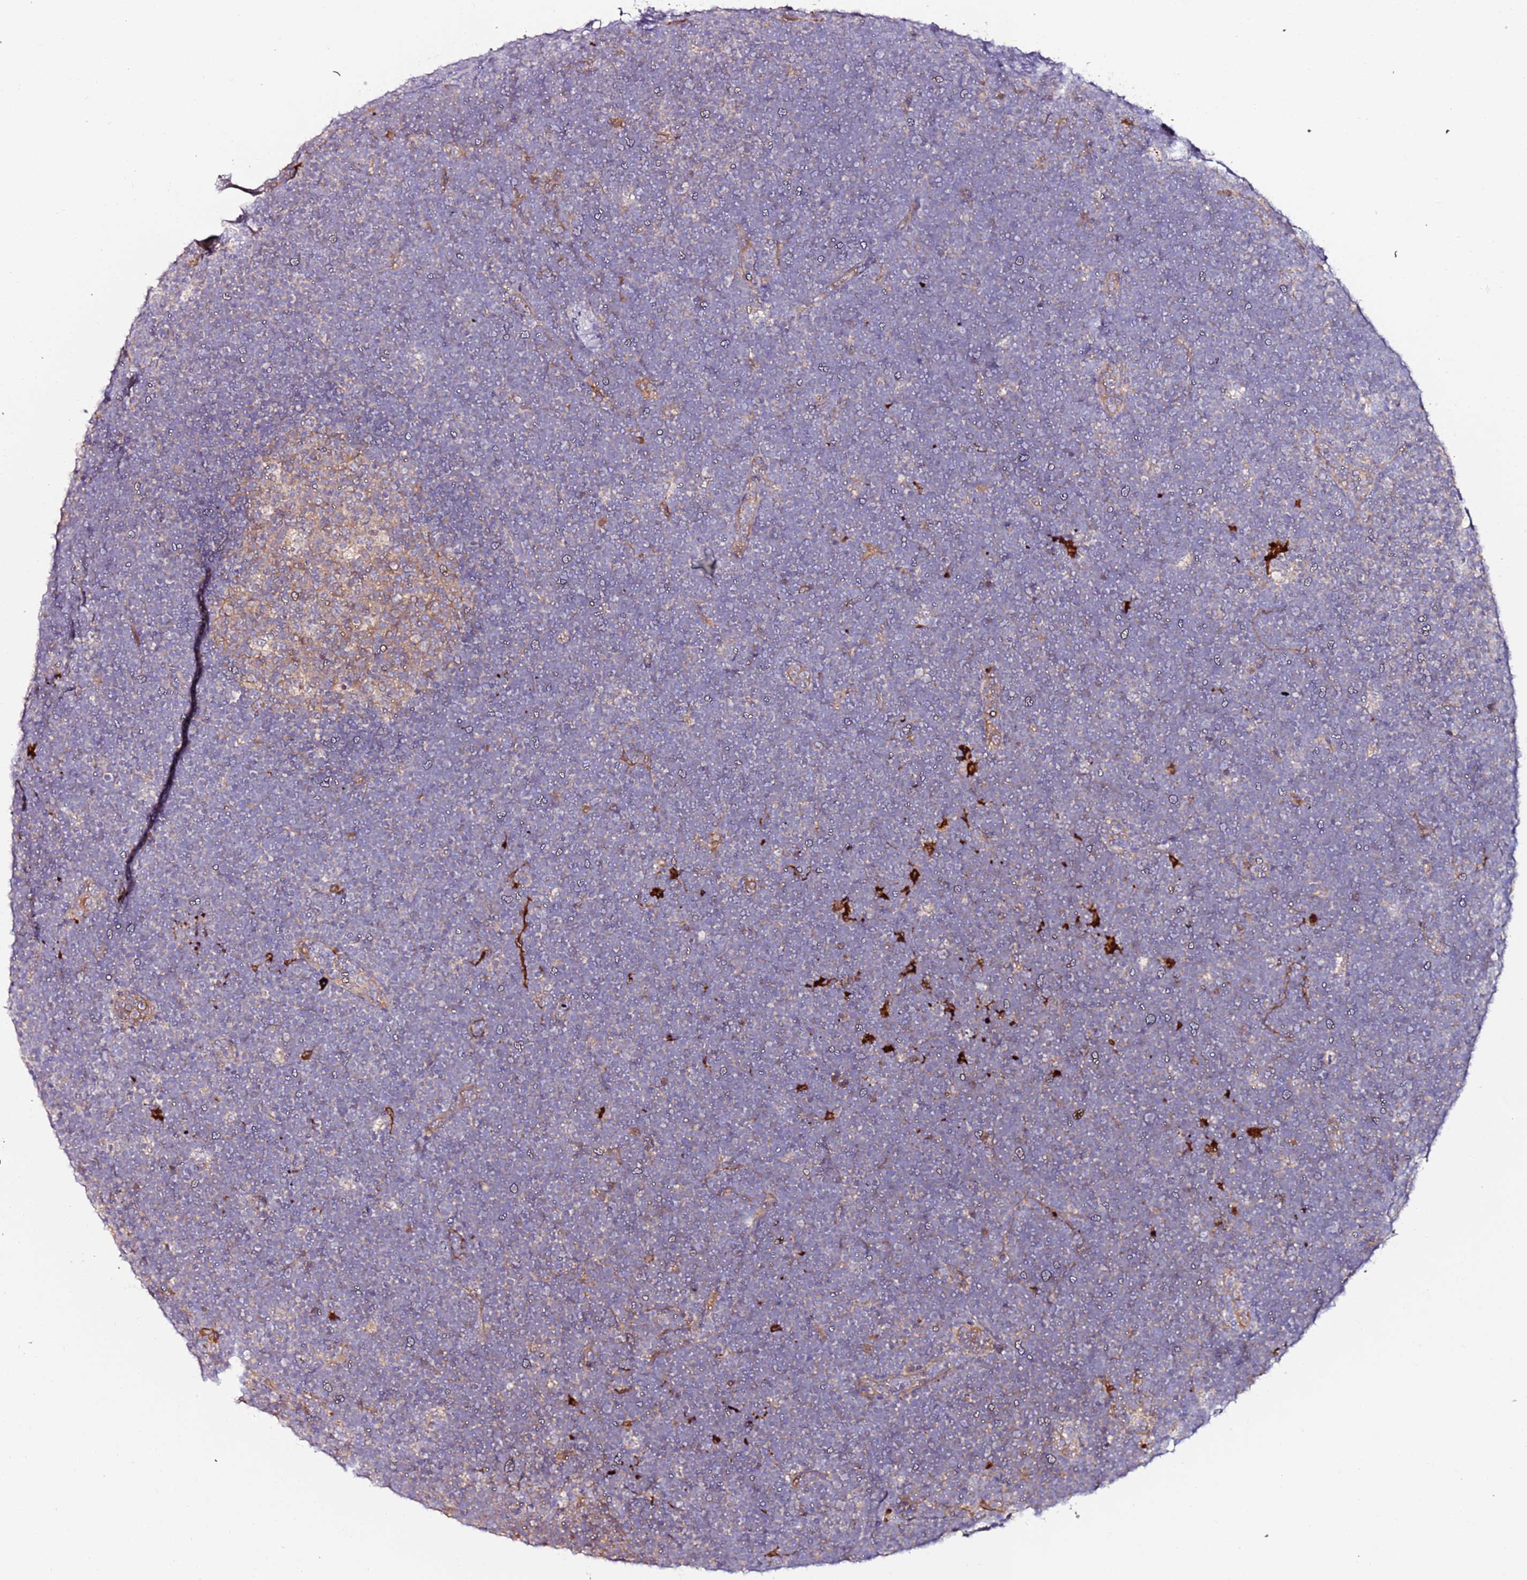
{"staining": {"intensity": "moderate", "quantity": "<25%", "location": "cytoplasmic/membranous"}, "tissue": "lymphoma", "cell_type": "Tumor cells", "image_type": "cancer", "snomed": [{"axis": "morphology", "description": "Malignant lymphoma, non-Hodgkin's type, High grade"}, {"axis": "topography", "description": "Lymph node"}], "caption": "Immunohistochemical staining of malignant lymphoma, non-Hodgkin's type (high-grade) demonstrates low levels of moderate cytoplasmic/membranous staining in approximately <25% of tumor cells.", "gene": "FLVCR1", "patient": {"sex": "male", "age": 13}}